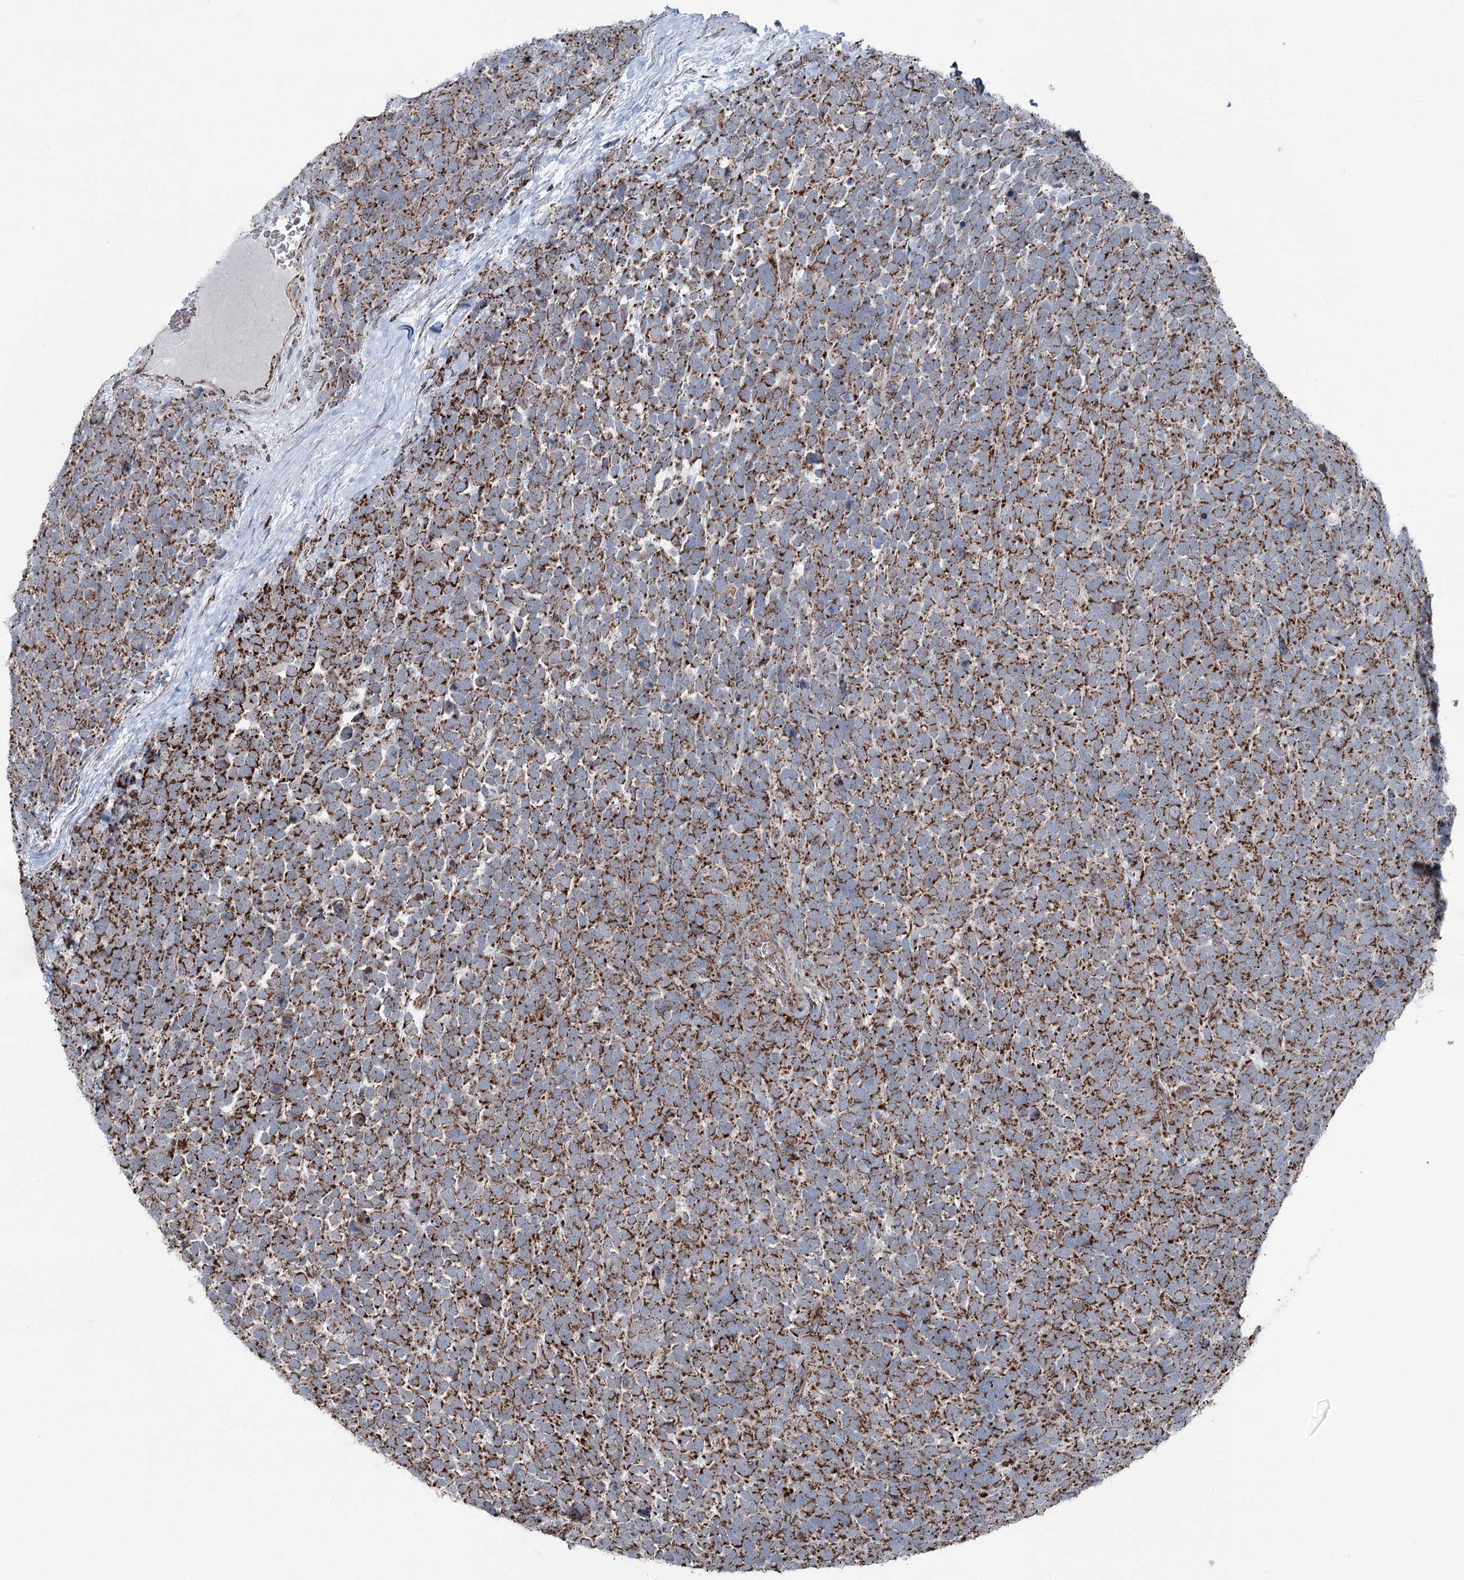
{"staining": {"intensity": "strong", "quantity": ">75%", "location": "cytoplasmic/membranous"}, "tissue": "urothelial cancer", "cell_type": "Tumor cells", "image_type": "cancer", "snomed": [{"axis": "morphology", "description": "Urothelial carcinoma, High grade"}, {"axis": "topography", "description": "Urinary bladder"}], "caption": "High-power microscopy captured an immunohistochemistry (IHC) image of urothelial cancer, revealing strong cytoplasmic/membranous expression in about >75% of tumor cells.", "gene": "UCN3", "patient": {"sex": "female", "age": 82}}